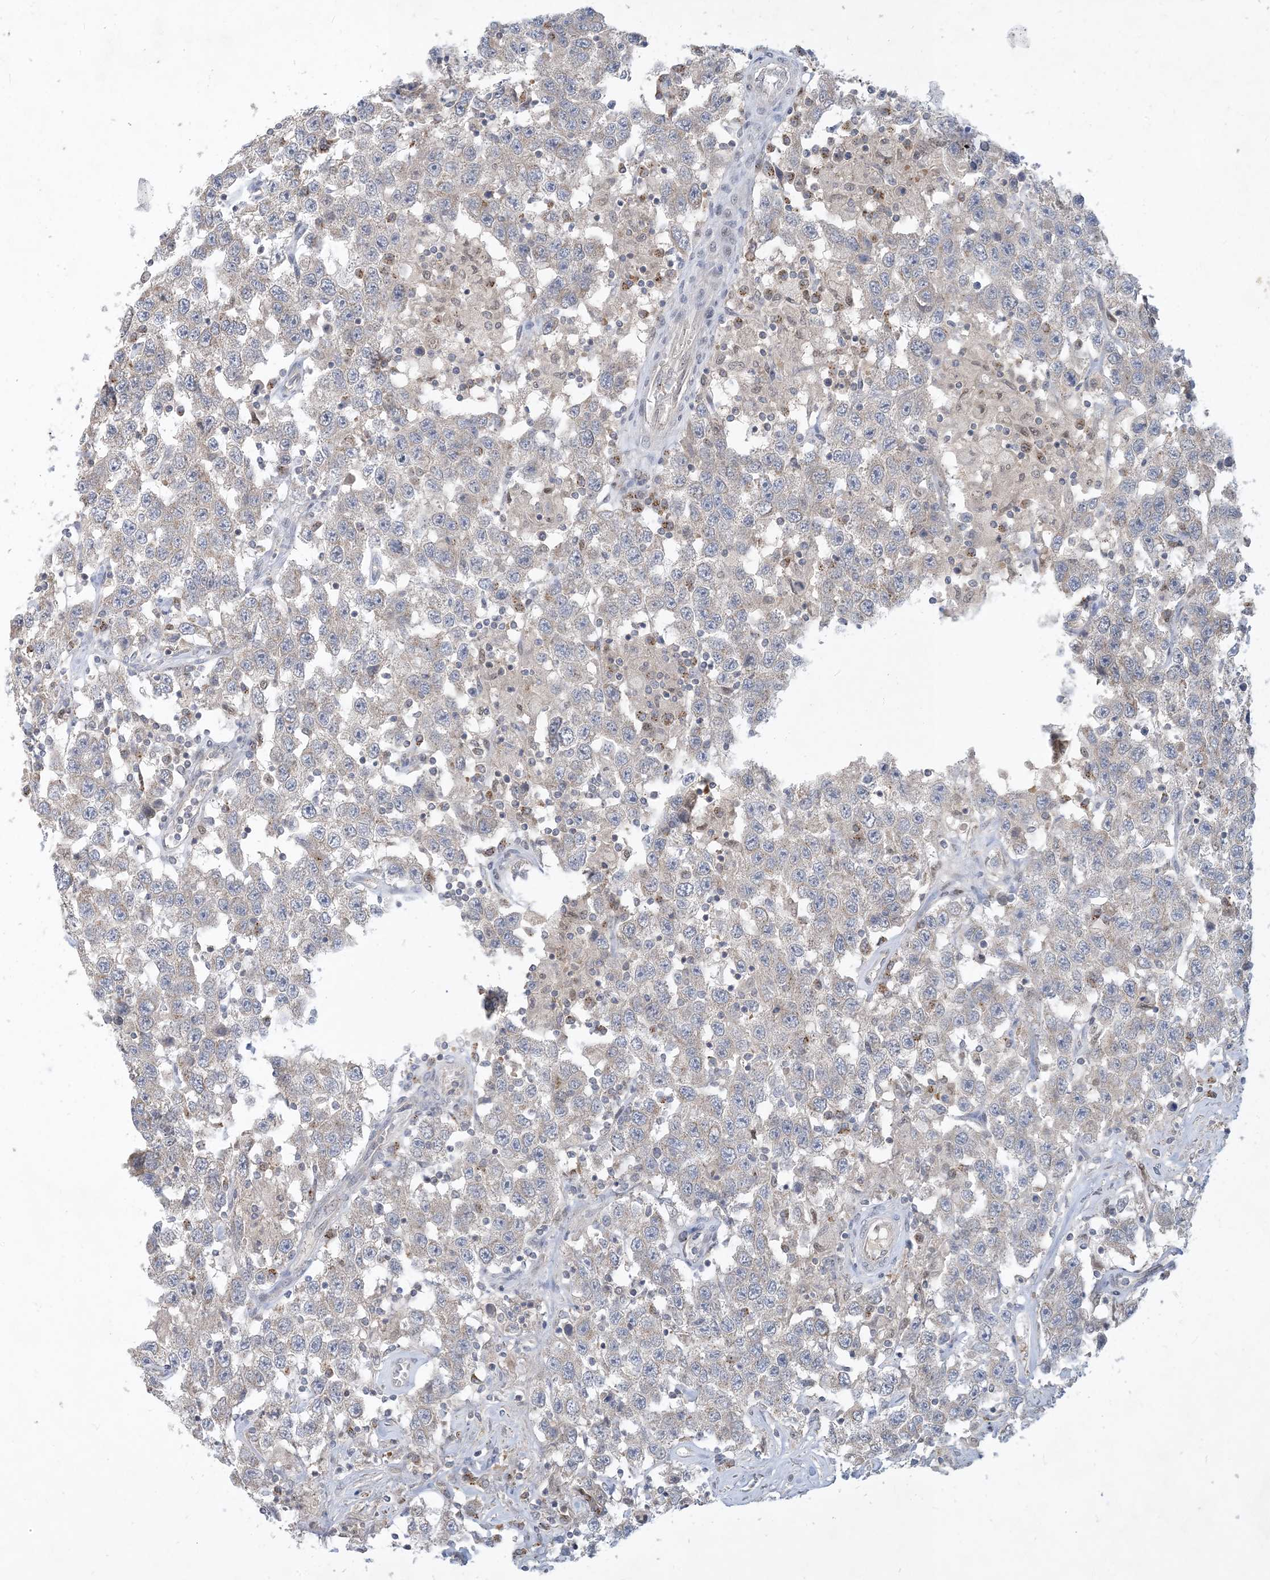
{"staining": {"intensity": "negative", "quantity": "none", "location": "none"}, "tissue": "testis cancer", "cell_type": "Tumor cells", "image_type": "cancer", "snomed": [{"axis": "morphology", "description": "Seminoma, NOS"}, {"axis": "topography", "description": "Testis"}], "caption": "Tumor cells show no significant positivity in testis cancer (seminoma).", "gene": "CCDC14", "patient": {"sex": "male", "age": 41}}